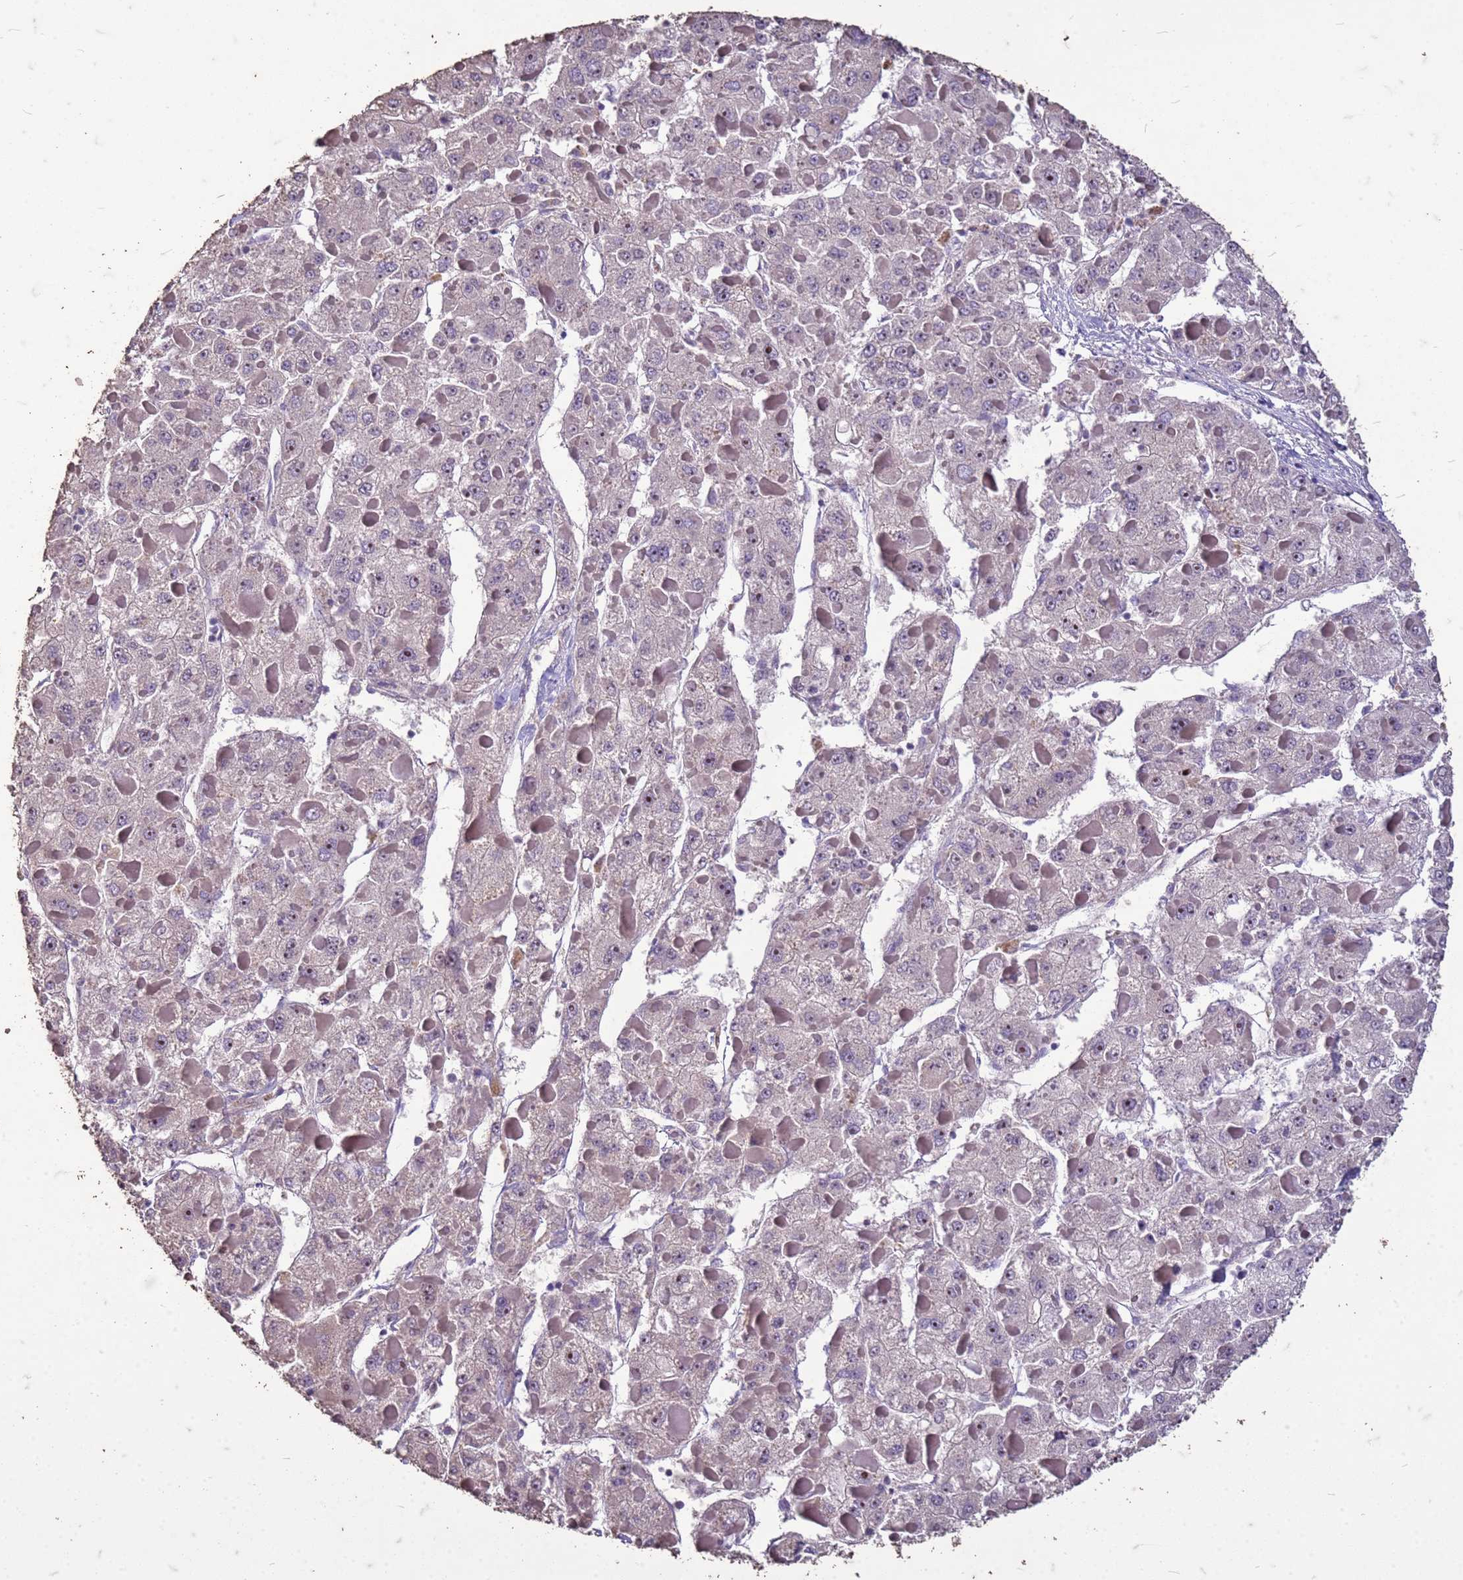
{"staining": {"intensity": "negative", "quantity": "none", "location": "none"}, "tissue": "liver cancer", "cell_type": "Tumor cells", "image_type": "cancer", "snomed": [{"axis": "morphology", "description": "Carcinoma, Hepatocellular, NOS"}, {"axis": "topography", "description": "Liver"}], "caption": "There is no significant positivity in tumor cells of hepatocellular carcinoma (liver).", "gene": "FAM184B", "patient": {"sex": "female", "age": 73}}